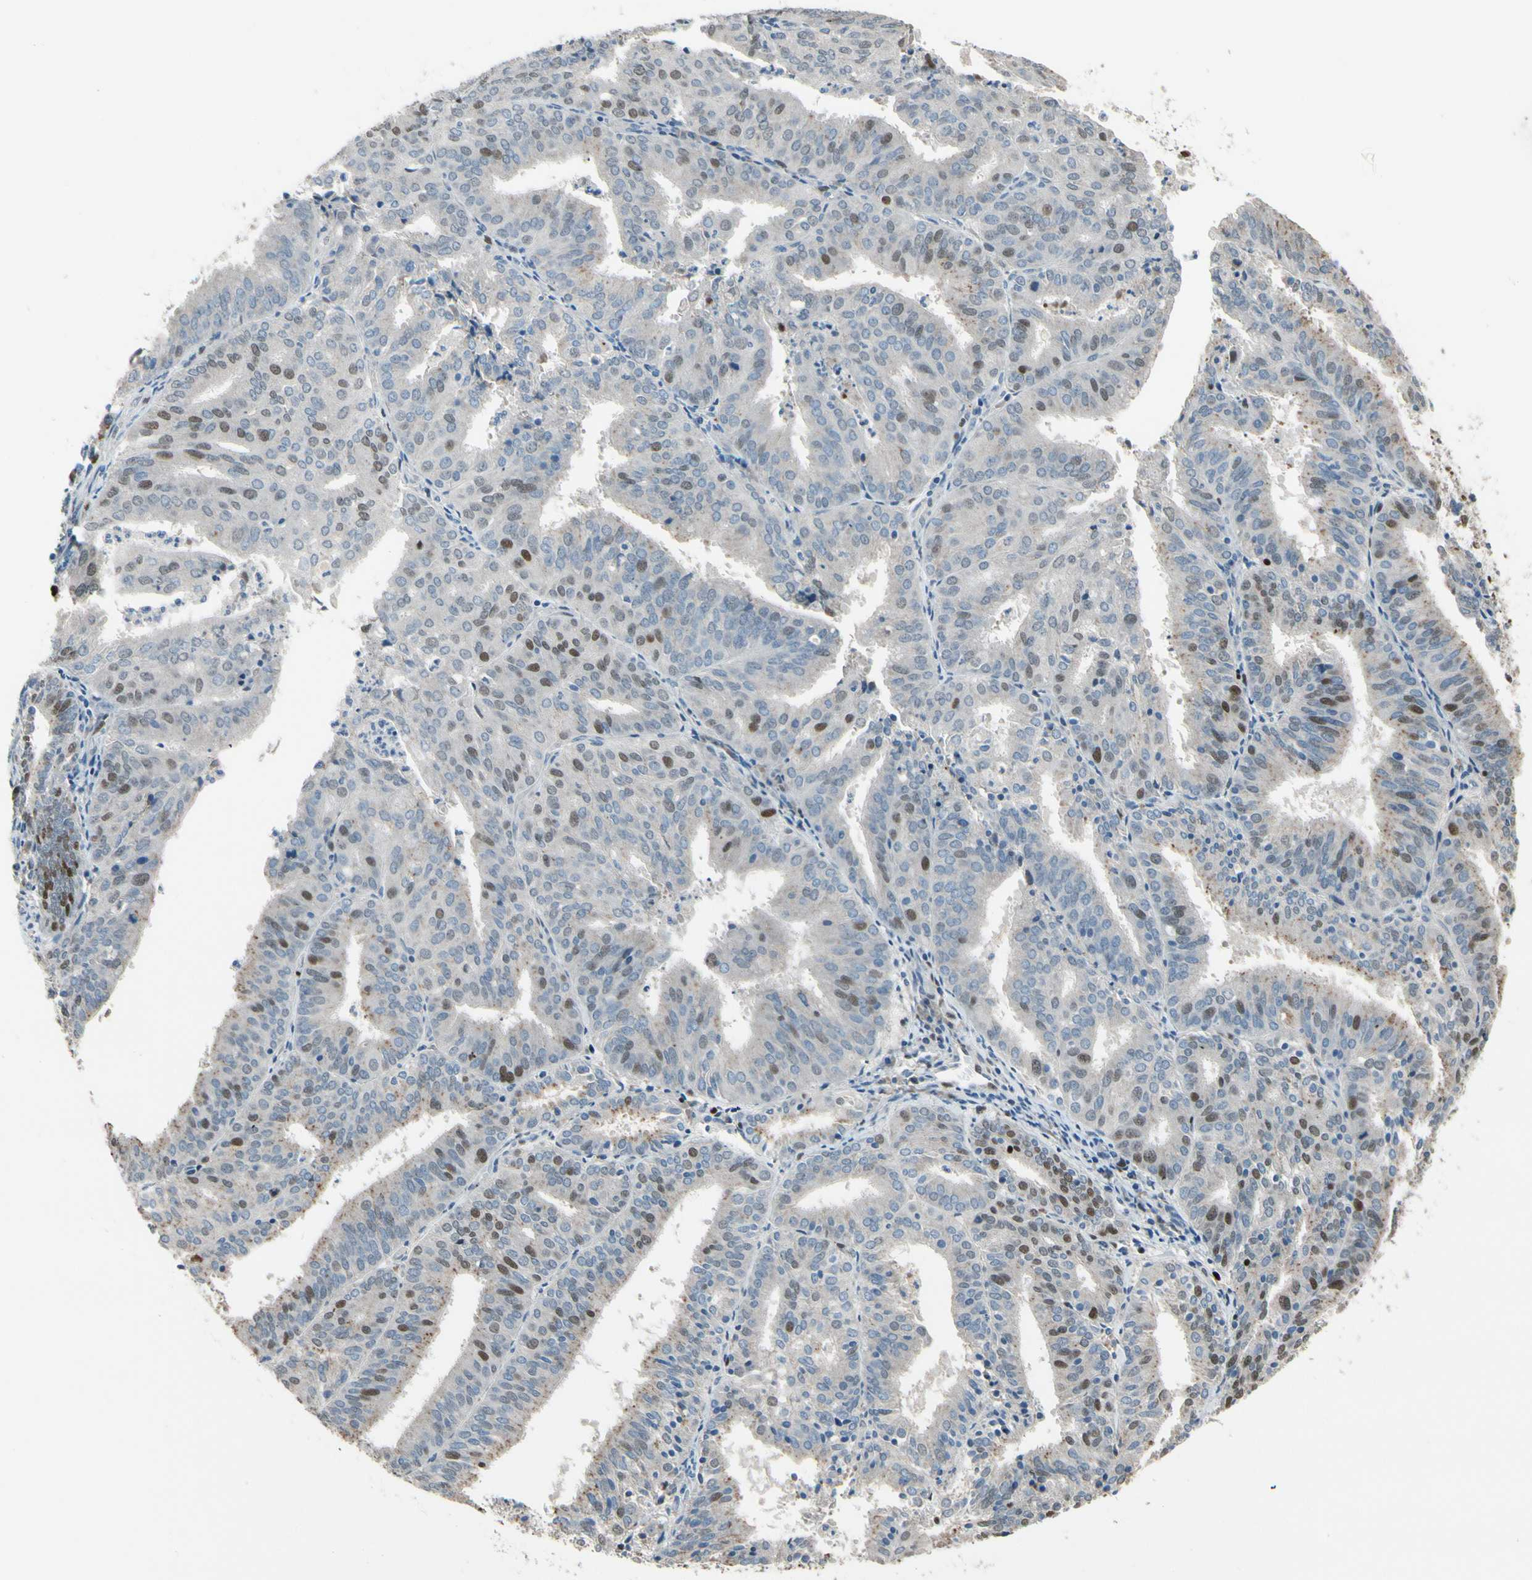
{"staining": {"intensity": "moderate", "quantity": "<25%", "location": "nuclear"}, "tissue": "endometrial cancer", "cell_type": "Tumor cells", "image_type": "cancer", "snomed": [{"axis": "morphology", "description": "Adenocarcinoma, NOS"}, {"axis": "topography", "description": "Uterus"}], "caption": "Immunohistochemical staining of endometrial cancer (adenocarcinoma) shows moderate nuclear protein positivity in about <25% of tumor cells. (Stains: DAB (3,3'-diaminobenzidine) in brown, nuclei in blue, Microscopy: brightfield microscopy at high magnification).", "gene": "ZKSCAN4", "patient": {"sex": "female", "age": 60}}